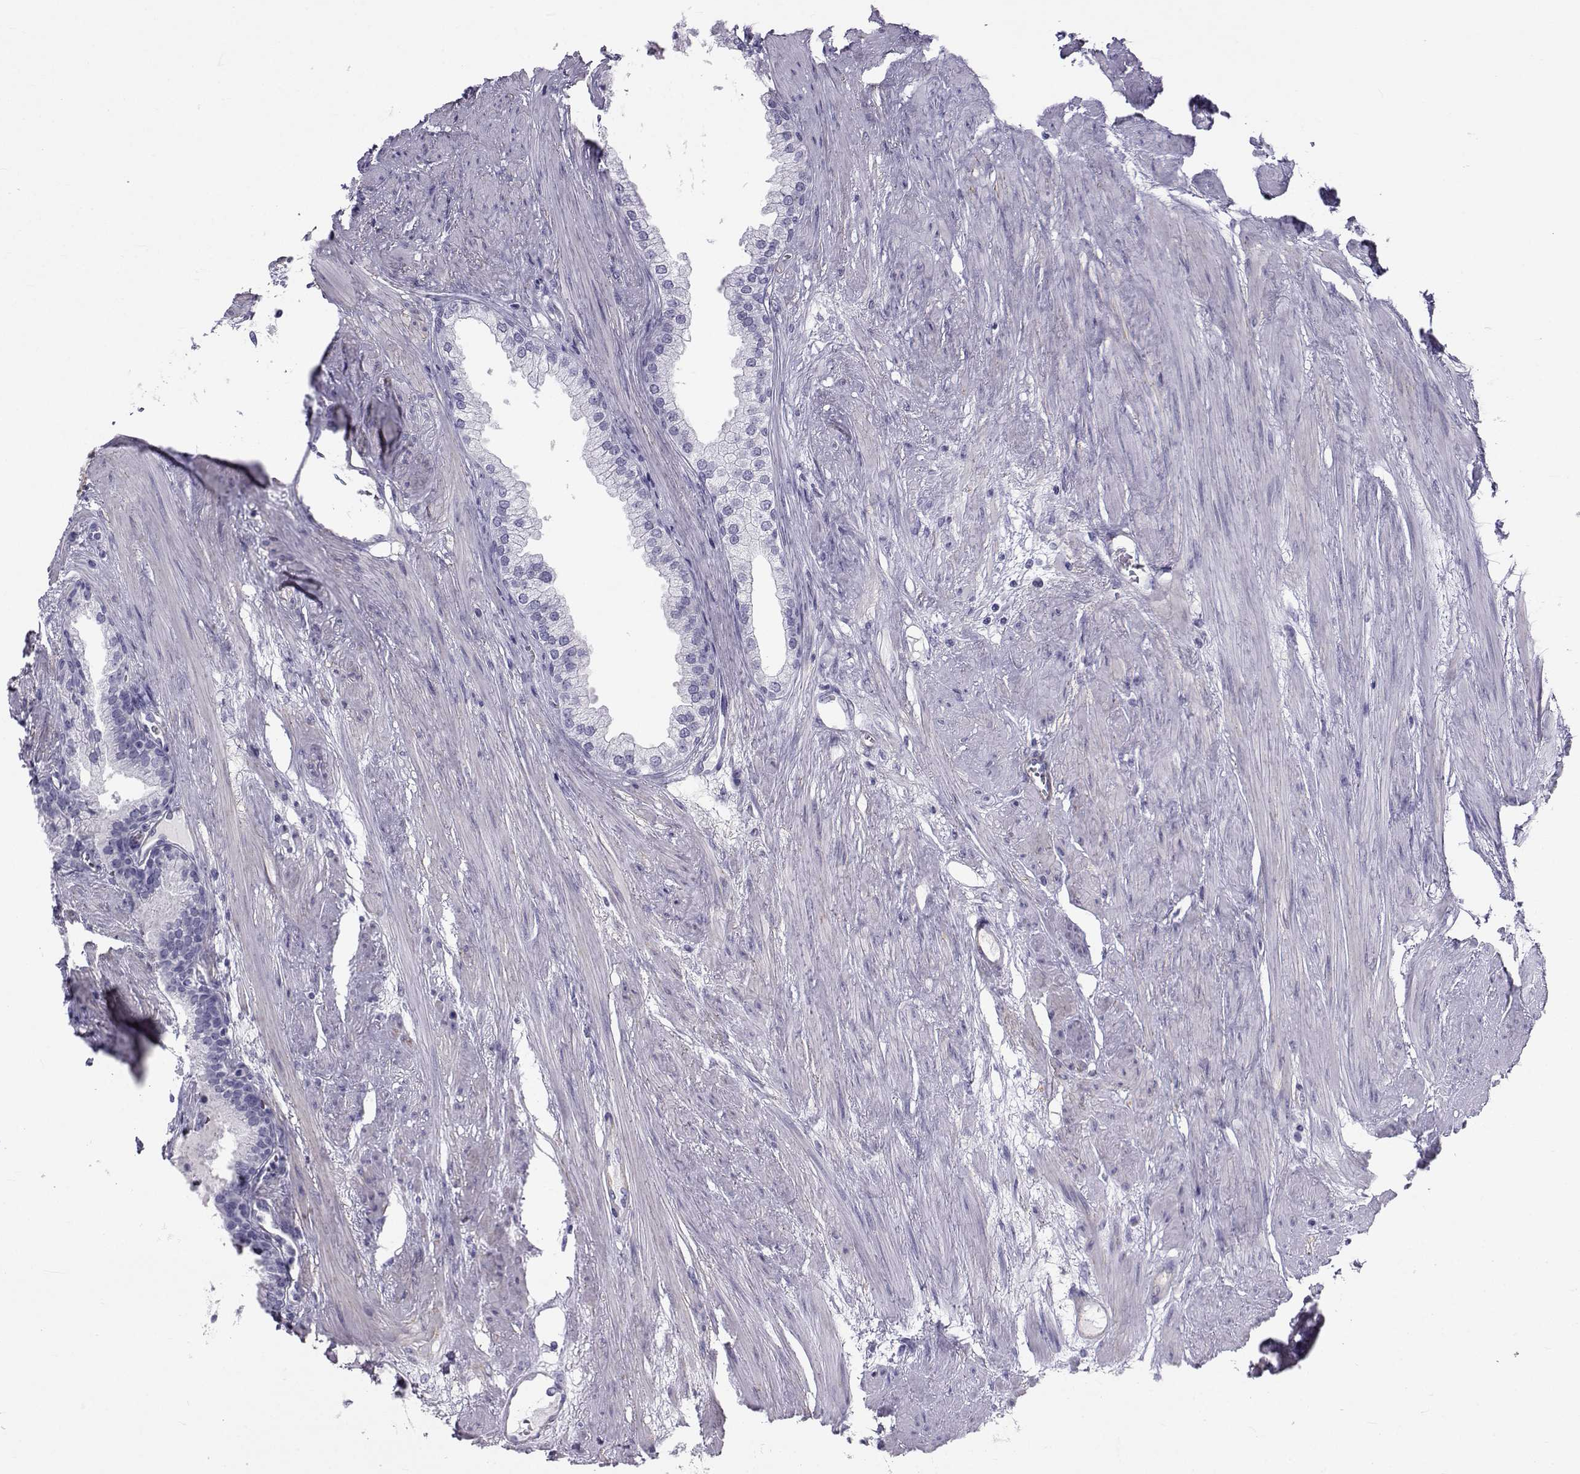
{"staining": {"intensity": "negative", "quantity": "none", "location": "none"}, "tissue": "prostate cancer", "cell_type": "Tumor cells", "image_type": "cancer", "snomed": [{"axis": "morphology", "description": "Adenocarcinoma, NOS"}, {"axis": "topography", "description": "Prostate"}], "caption": "This is a photomicrograph of IHC staining of prostate cancer, which shows no expression in tumor cells.", "gene": "SPANXD", "patient": {"sex": "male", "age": 69}}